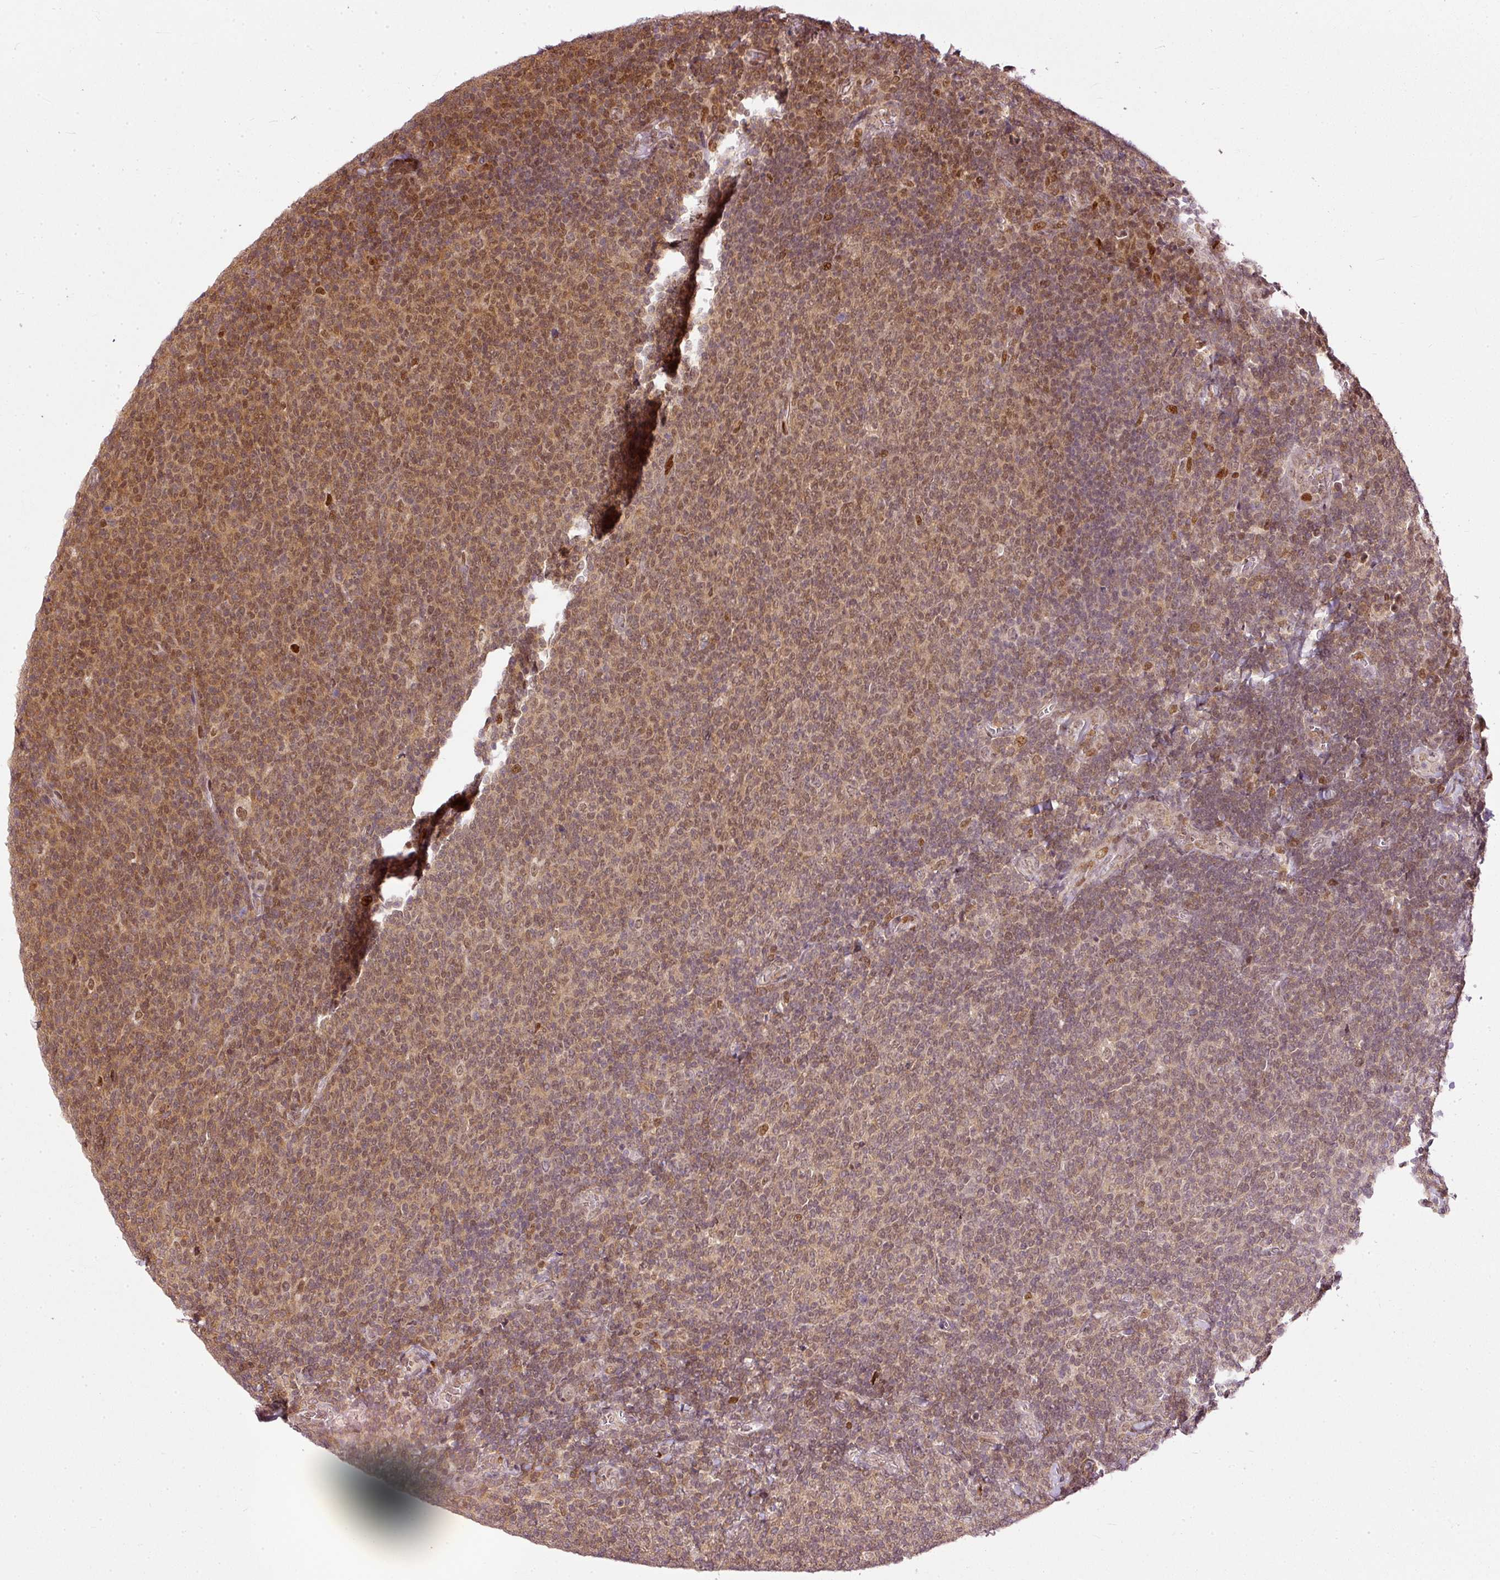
{"staining": {"intensity": "moderate", "quantity": ">75%", "location": "cytoplasmic/membranous,nuclear"}, "tissue": "lymphoma", "cell_type": "Tumor cells", "image_type": "cancer", "snomed": [{"axis": "morphology", "description": "Malignant lymphoma, non-Hodgkin's type, Low grade"}, {"axis": "topography", "description": "Lymph node"}], "caption": "Low-grade malignant lymphoma, non-Hodgkin's type tissue shows moderate cytoplasmic/membranous and nuclear staining in about >75% of tumor cells, visualized by immunohistochemistry.", "gene": "ZNF778", "patient": {"sex": "male", "age": 52}}